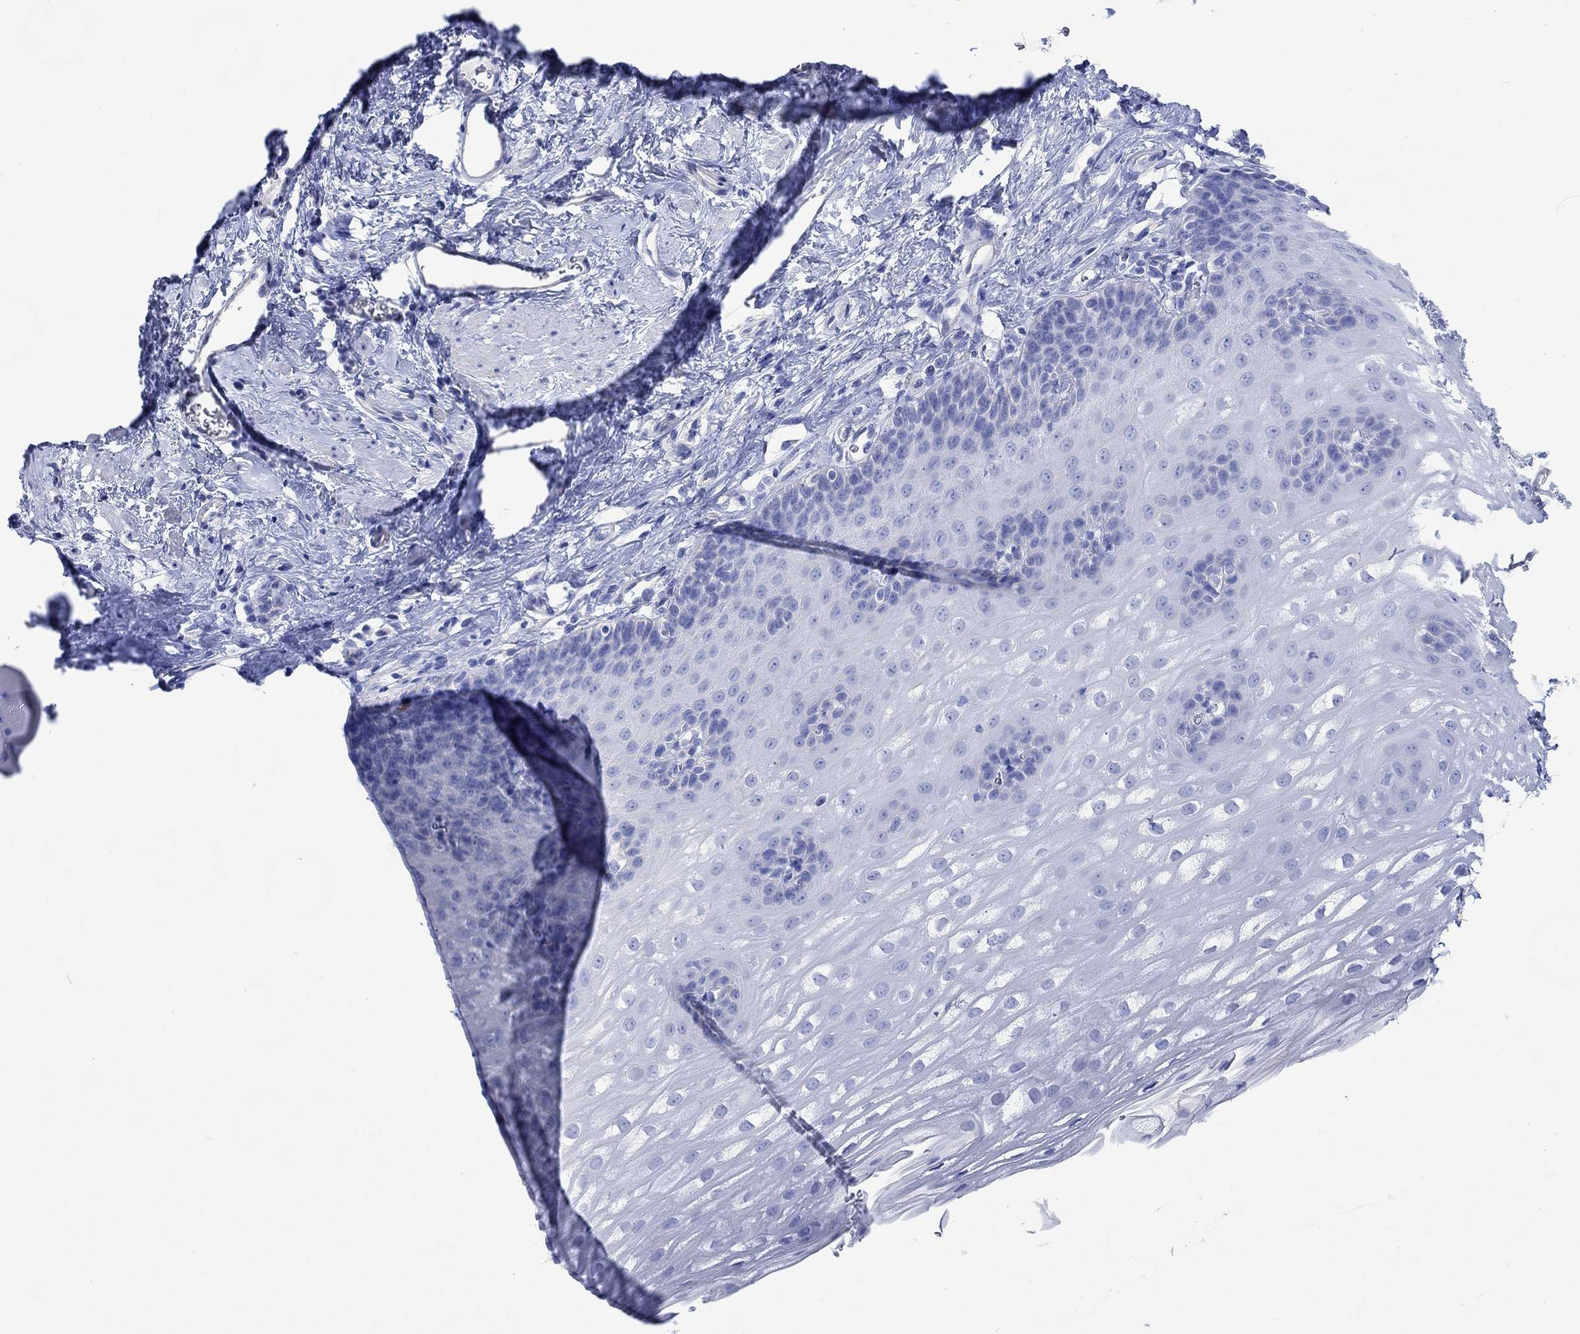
{"staining": {"intensity": "negative", "quantity": "none", "location": "none"}, "tissue": "esophagus", "cell_type": "Squamous epithelial cells", "image_type": "normal", "snomed": [{"axis": "morphology", "description": "Normal tissue, NOS"}, {"axis": "topography", "description": "Esophagus"}], "caption": "Photomicrograph shows no significant protein expression in squamous epithelial cells of benign esophagus. The staining was performed using DAB to visualize the protein expression in brown, while the nuclei were stained in blue with hematoxylin (Magnification: 20x).", "gene": "CPLX1", "patient": {"sex": "male", "age": 64}}